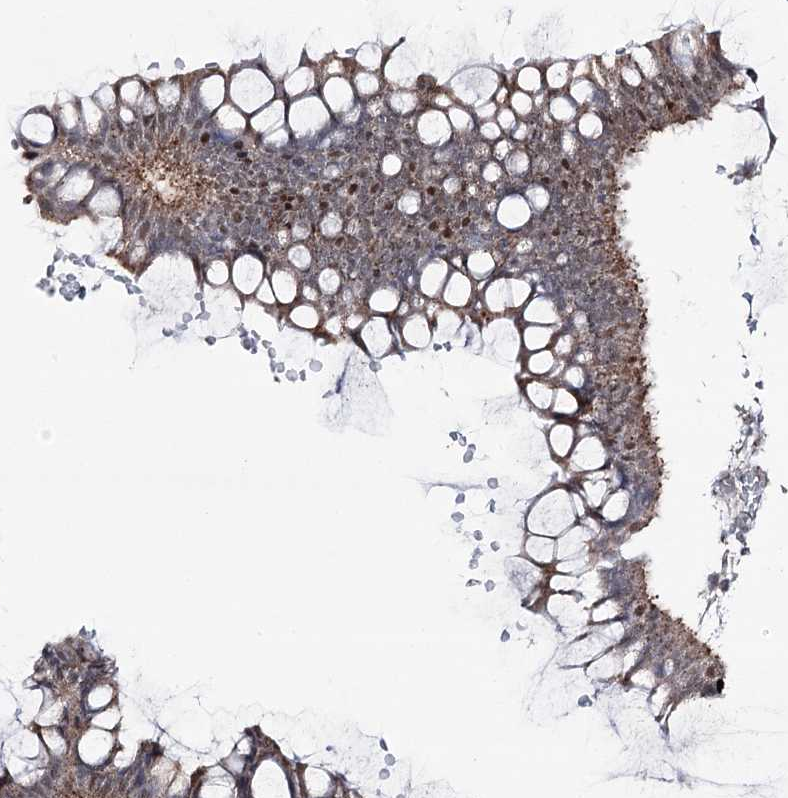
{"staining": {"intensity": "moderate", "quantity": "25%-75%", "location": "cytoplasmic/membranous,nuclear"}, "tissue": "ovarian cancer", "cell_type": "Tumor cells", "image_type": "cancer", "snomed": [{"axis": "morphology", "description": "Cystadenocarcinoma, mucinous, NOS"}, {"axis": "topography", "description": "Ovary"}], "caption": "Protein expression analysis of human ovarian cancer (mucinous cystadenocarcinoma) reveals moderate cytoplasmic/membranous and nuclear positivity in about 25%-75% of tumor cells. The staining was performed using DAB to visualize the protein expression in brown, while the nuclei were stained in blue with hematoxylin (Magnification: 20x).", "gene": "VGLL4", "patient": {"sex": "female", "age": 73}}